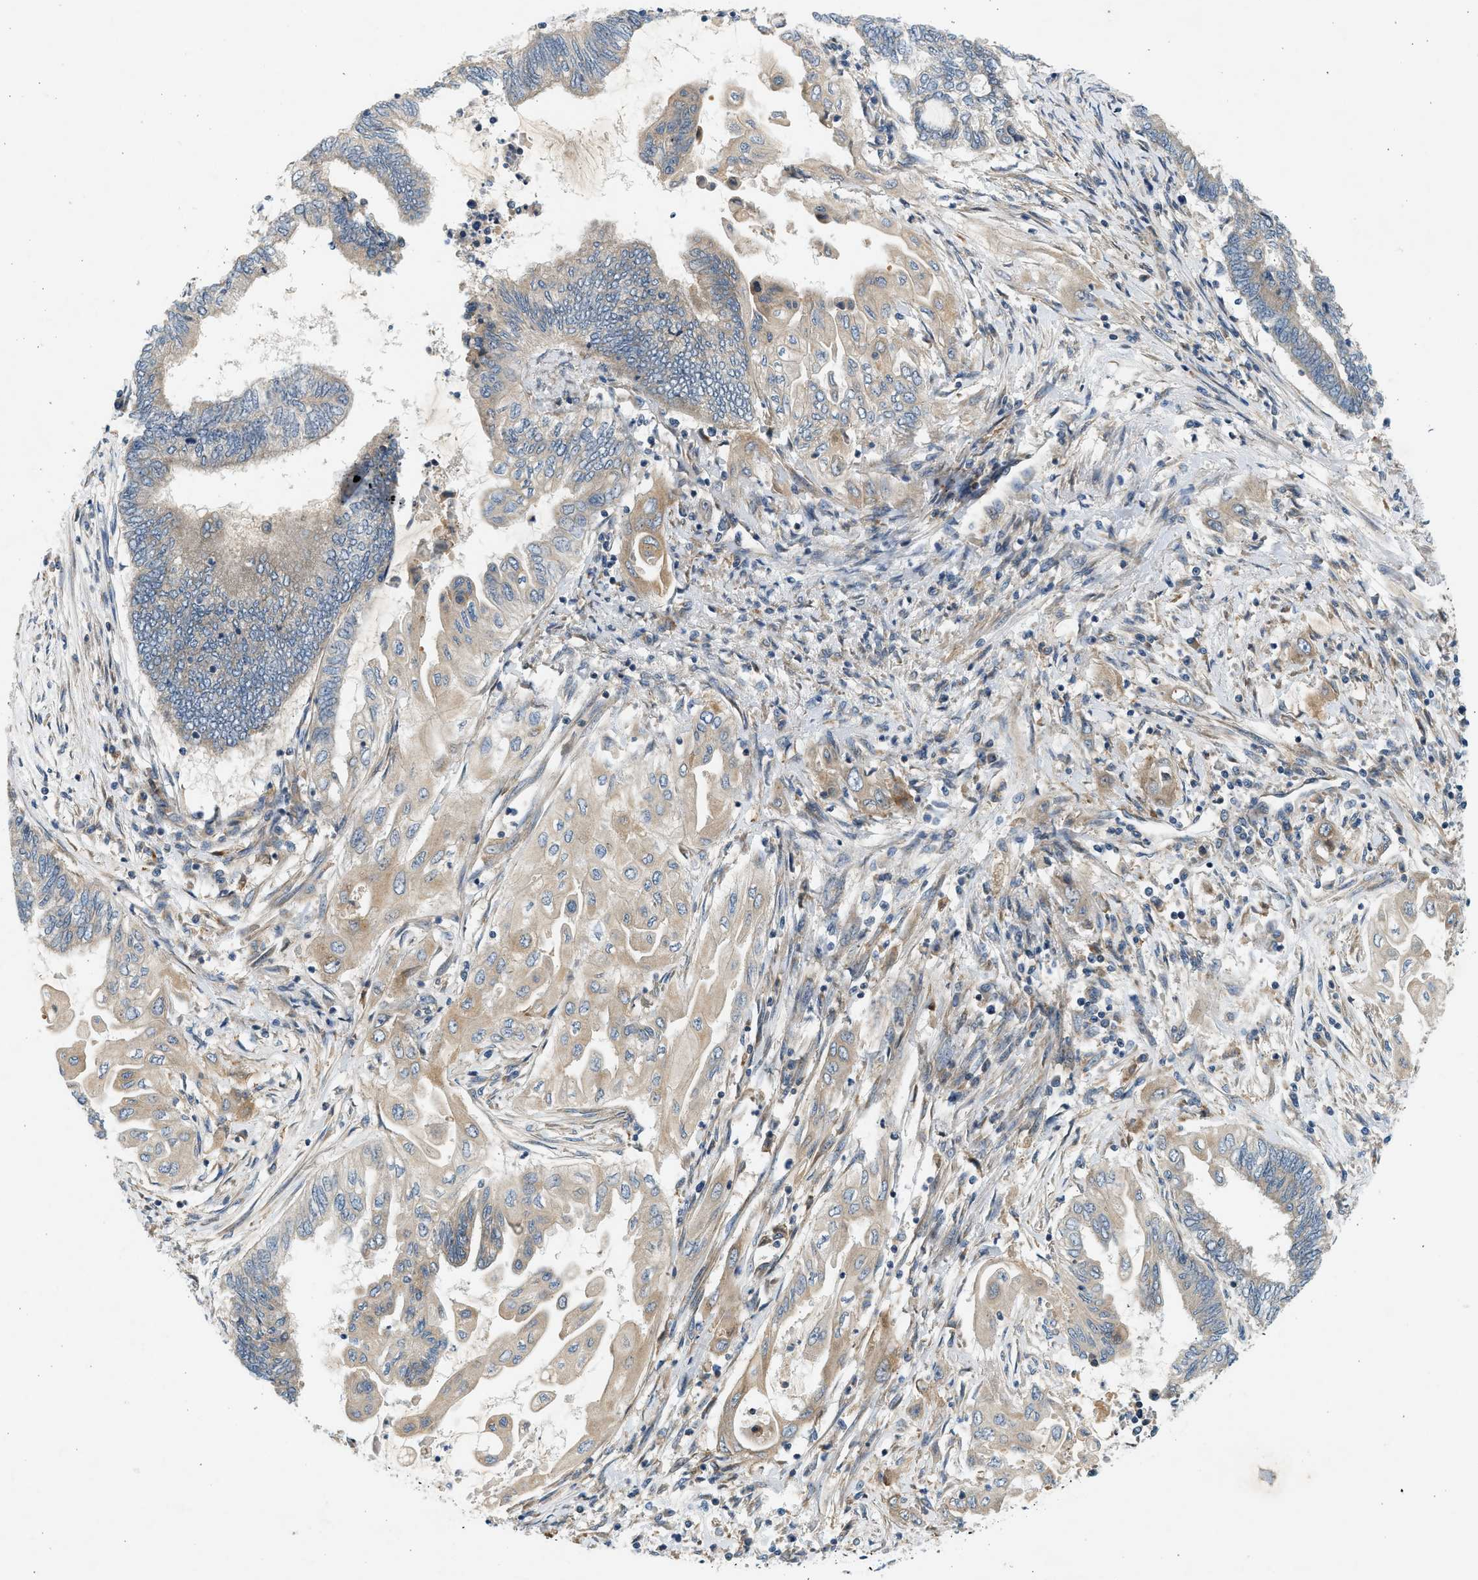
{"staining": {"intensity": "weak", "quantity": "25%-75%", "location": "cytoplasmic/membranous"}, "tissue": "endometrial cancer", "cell_type": "Tumor cells", "image_type": "cancer", "snomed": [{"axis": "morphology", "description": "Adenocarcinoma, NOS"}, {"axis": "topography", "description": "Uterus"}, {"axis": "topography", "description": "Endometrium"}], "caption": "About 25%-75% of tumor cells in endometrial cancer display weak cytoplasmic/membranous protein expression as visualized by brown immunohistochemical staining.", "gene": "KDELR2", "patient": {"sex": "female", "age": 70}}